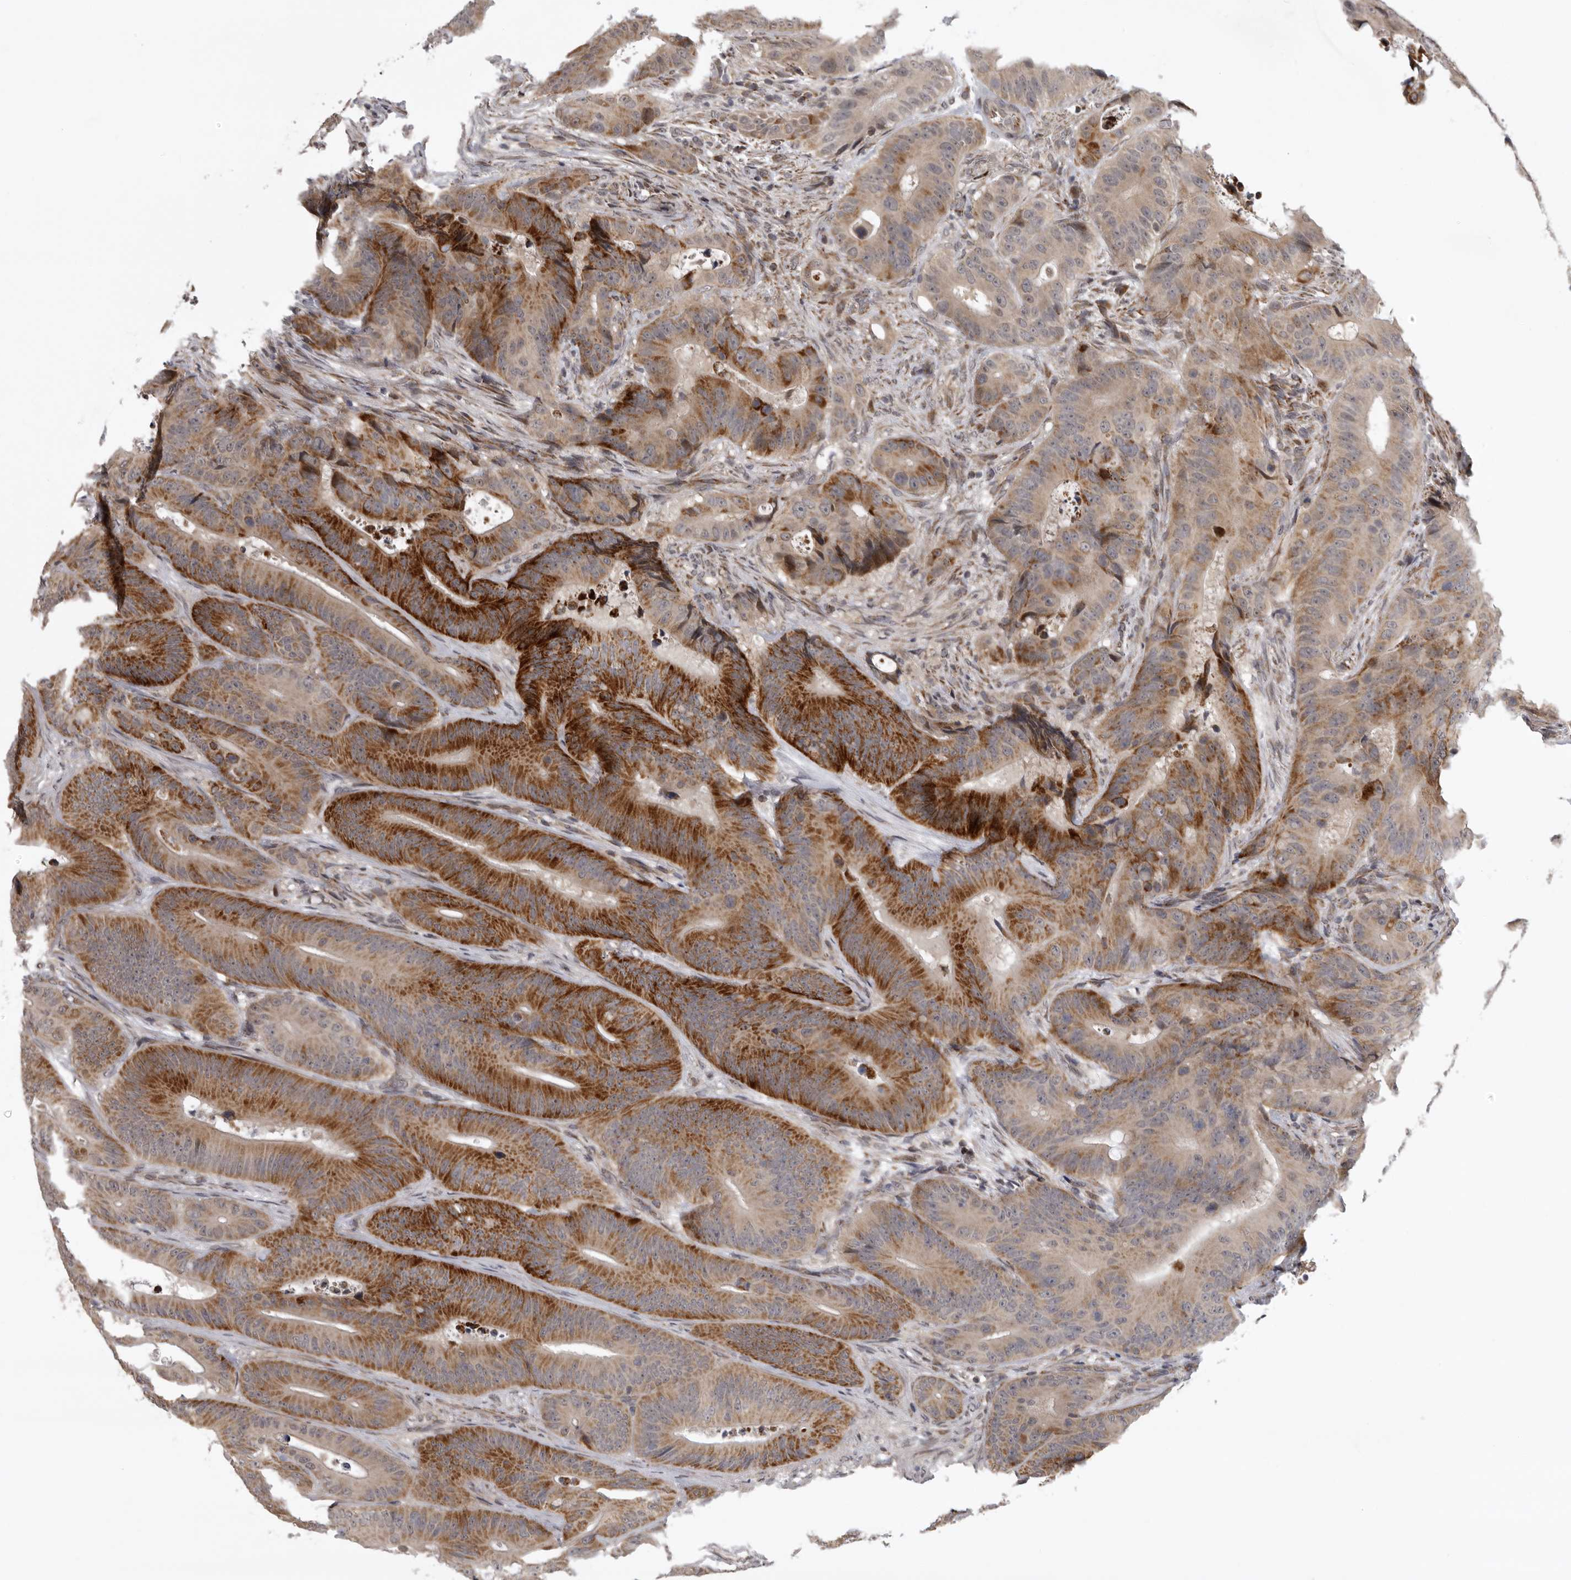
{"staining": {"intensity": "strong", "quantity": "25%-75%", "location": "cytoplasmic/membranous"}, "tissue": "colorectal cancer", "cell_type": "Tumor cells", "image_type": "cancer", "snomed": [{"axis": "morphology", "description": "Adenocarcinoma, NOS"}, {"axis": "topography", "description": "Colon"}], "caption": "Immunohistochemical staining of colorectal cancer (adenocarcinoma) shows high levels of strong cytoplasmic/membranous protein expression in about 25%-75% of tumor cells.", "gene": "C1orf109", "patient": {"sex": "male", "age": 83}}